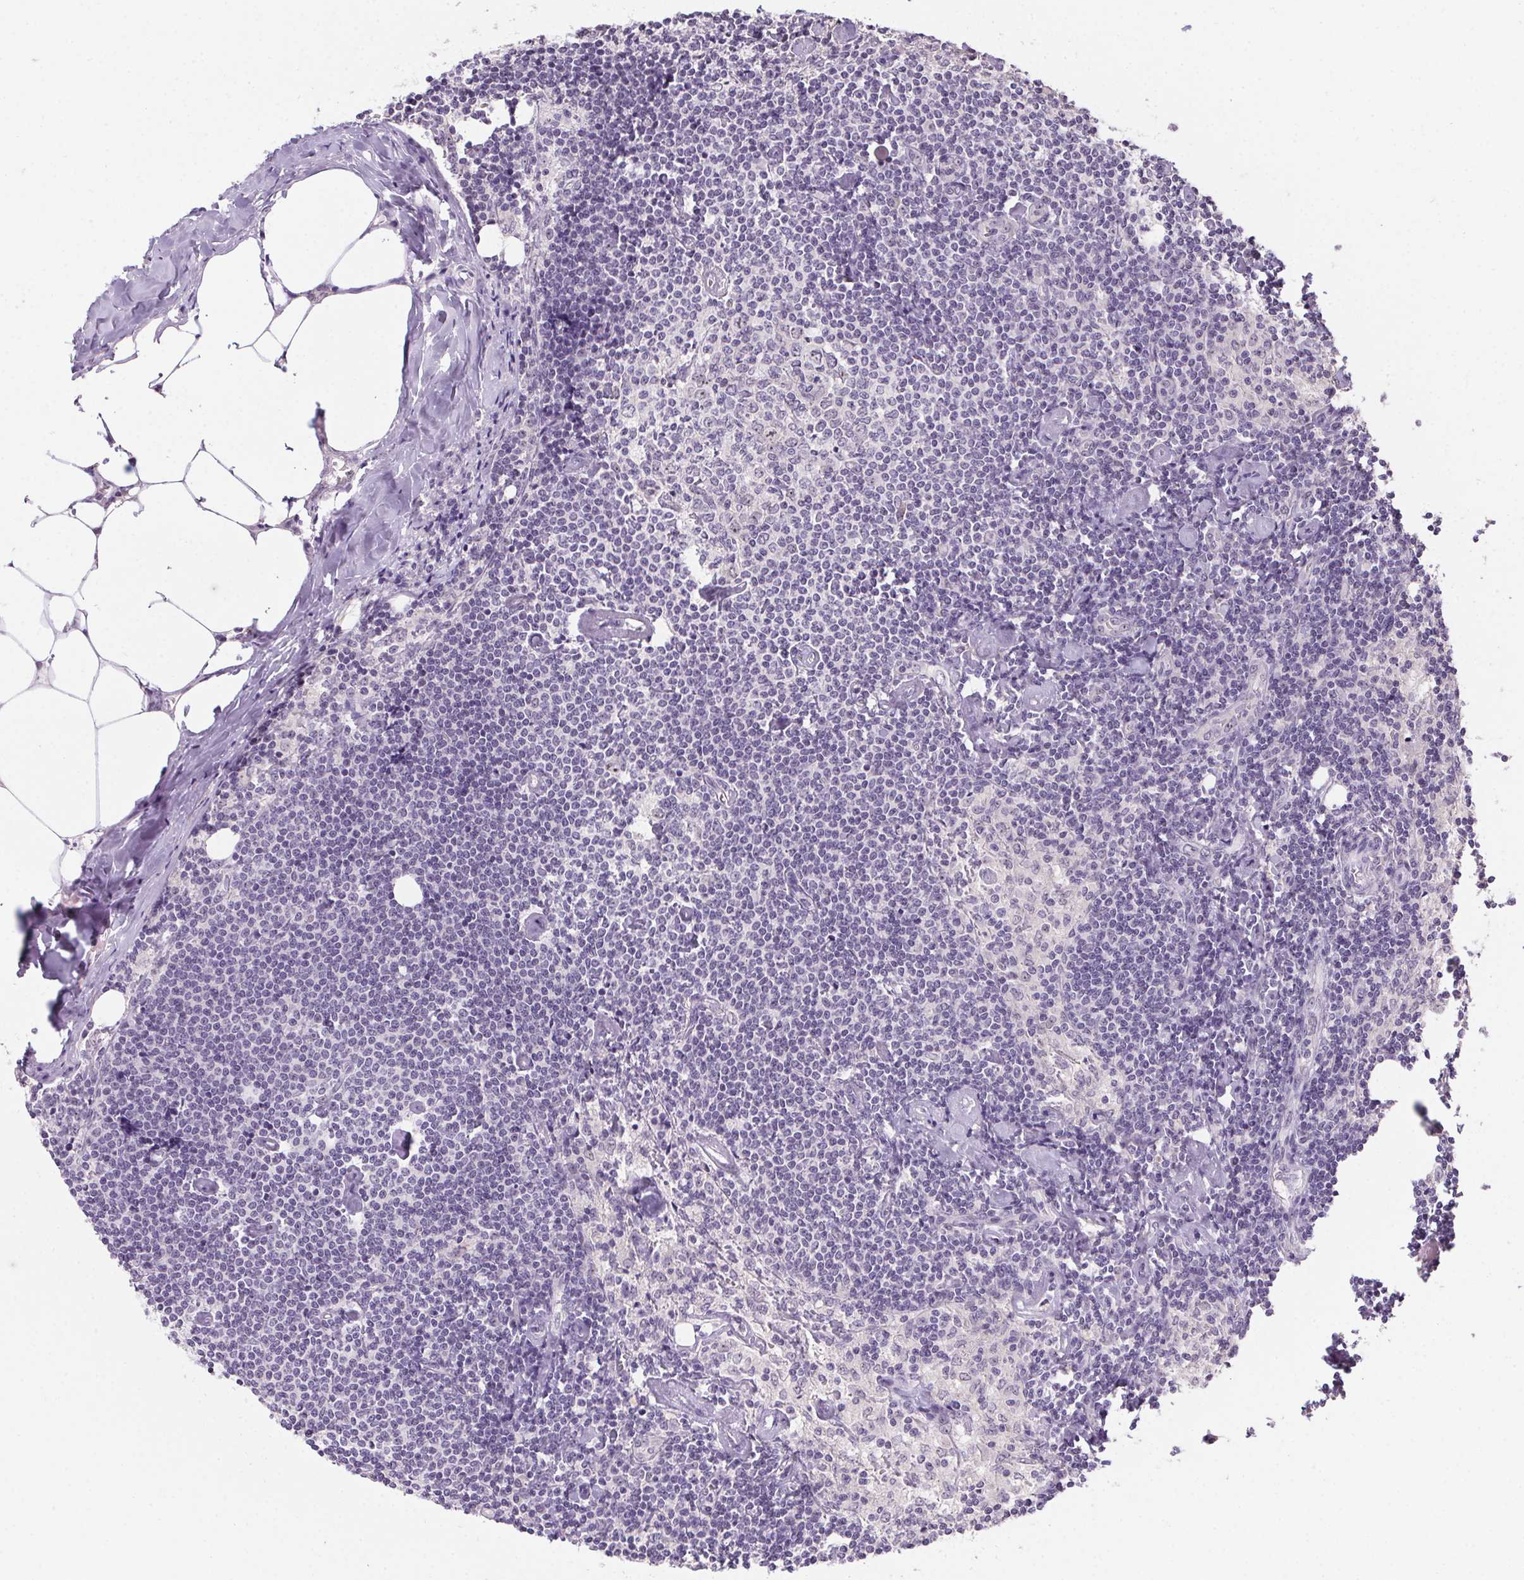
{"staining": {"intensity": "negative", "quantity": "none", "location": "none"}, "tissue": "lymph node", "cell_type": "Germinal center cells", "image_type": "normal", "snomed": [{"axis": "morphology", "description": "Normal tissue, NOS"}, {"axis": "topography", "description": "Lymph node"}], "caption": "IHC of normal lymph node displays no expression in germinal center cells.", "gene": "BATF2", "patient": {"sex": "female", "age": 69}}